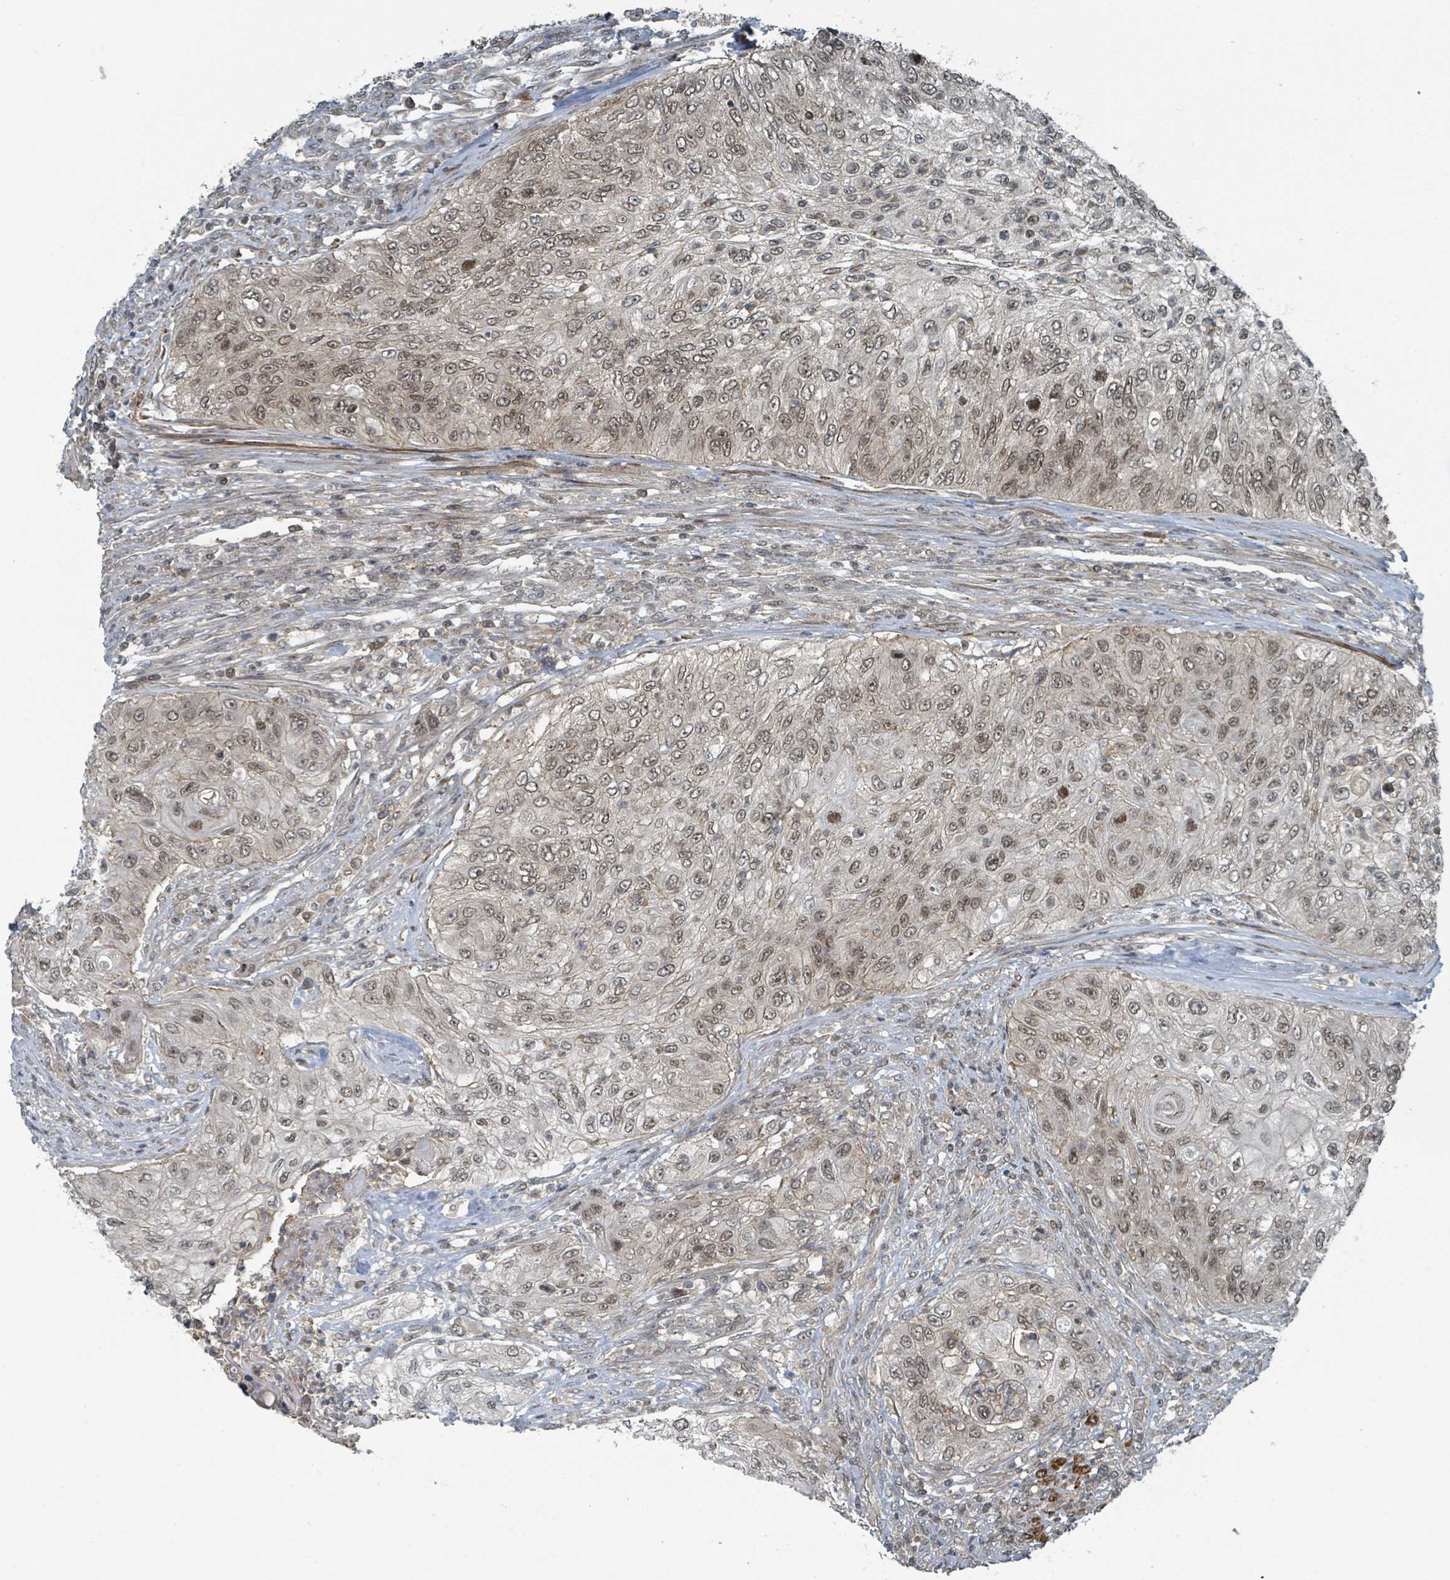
{"staining": {"intensity": "moderate", "quantity": ">75%", "location": "nuclear"}, "tissue": "urothelial cancer", "cell_type": "Tumor cells", "image_type": "cancer", "snomed": [{"axis": "morphology", "description": "Urothelial carcinoma, High grade"}, {"axis": "topography", "description": "Urinary bladder"}], "caption": "High-power microscopy captured an IHC image of urothelial carcinoma (high-grade), revealing moderate nuclear expression in approximately >75% of tumor cells.", "gene": "PHIP", "patient": {"sex": "female", "age": 60}}